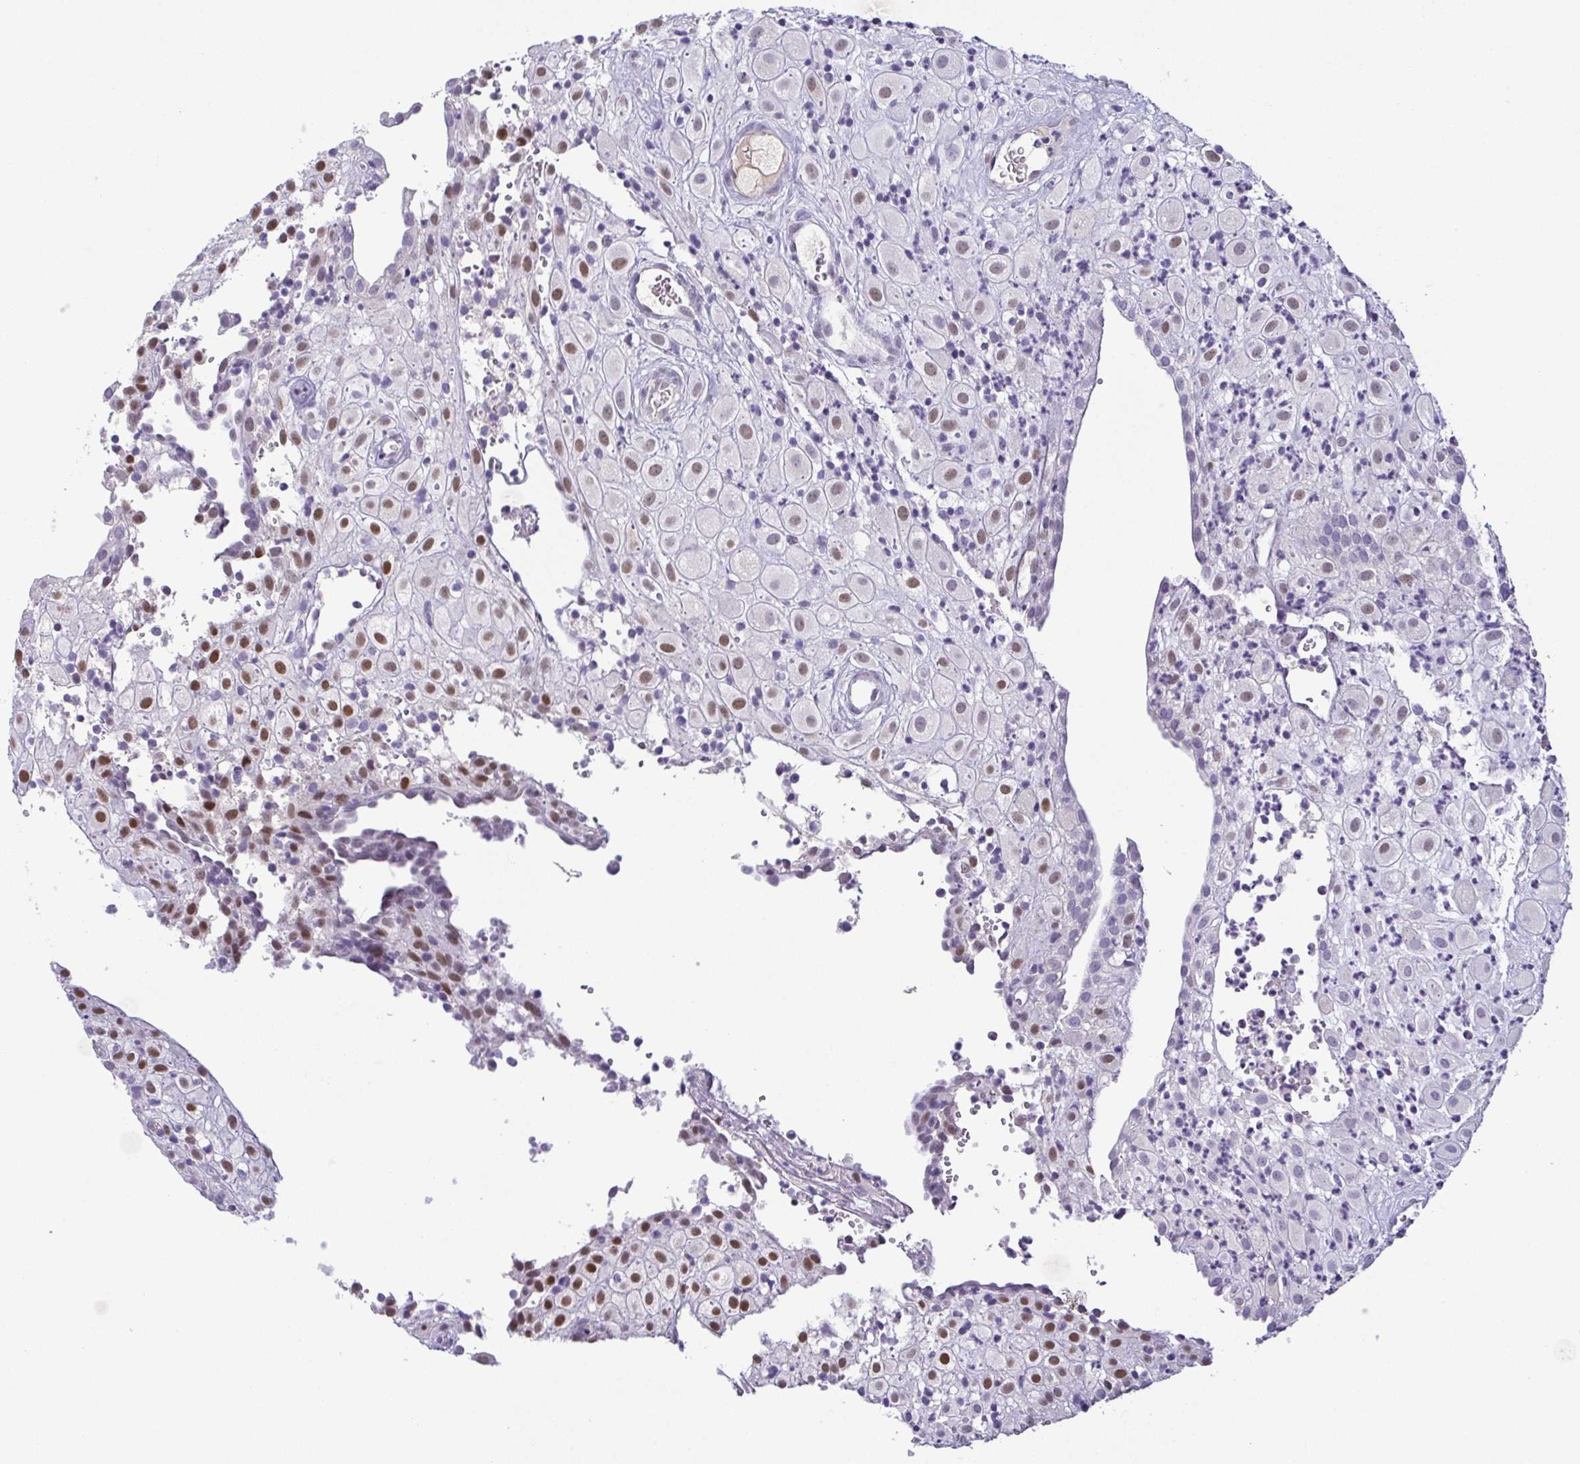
{"staining": {"intensity": "moderate", "quantity": "25%-75%", "location": "nuclear"}, "tissue": "placenta", "cell_type": "Decidual cells", "image_type": "normal", "snomed": [{"axis": "morphology", "description": "Normal tissue, NOS"}, {"axis": "topography", "description": "Placenta"}], "caption": "Moderate nuclear staining is appreciated in about 25%-75% of decidual cells in benign placenta.", "gene": "TCF3", "patient": {"sex": "female", "age": 24}}